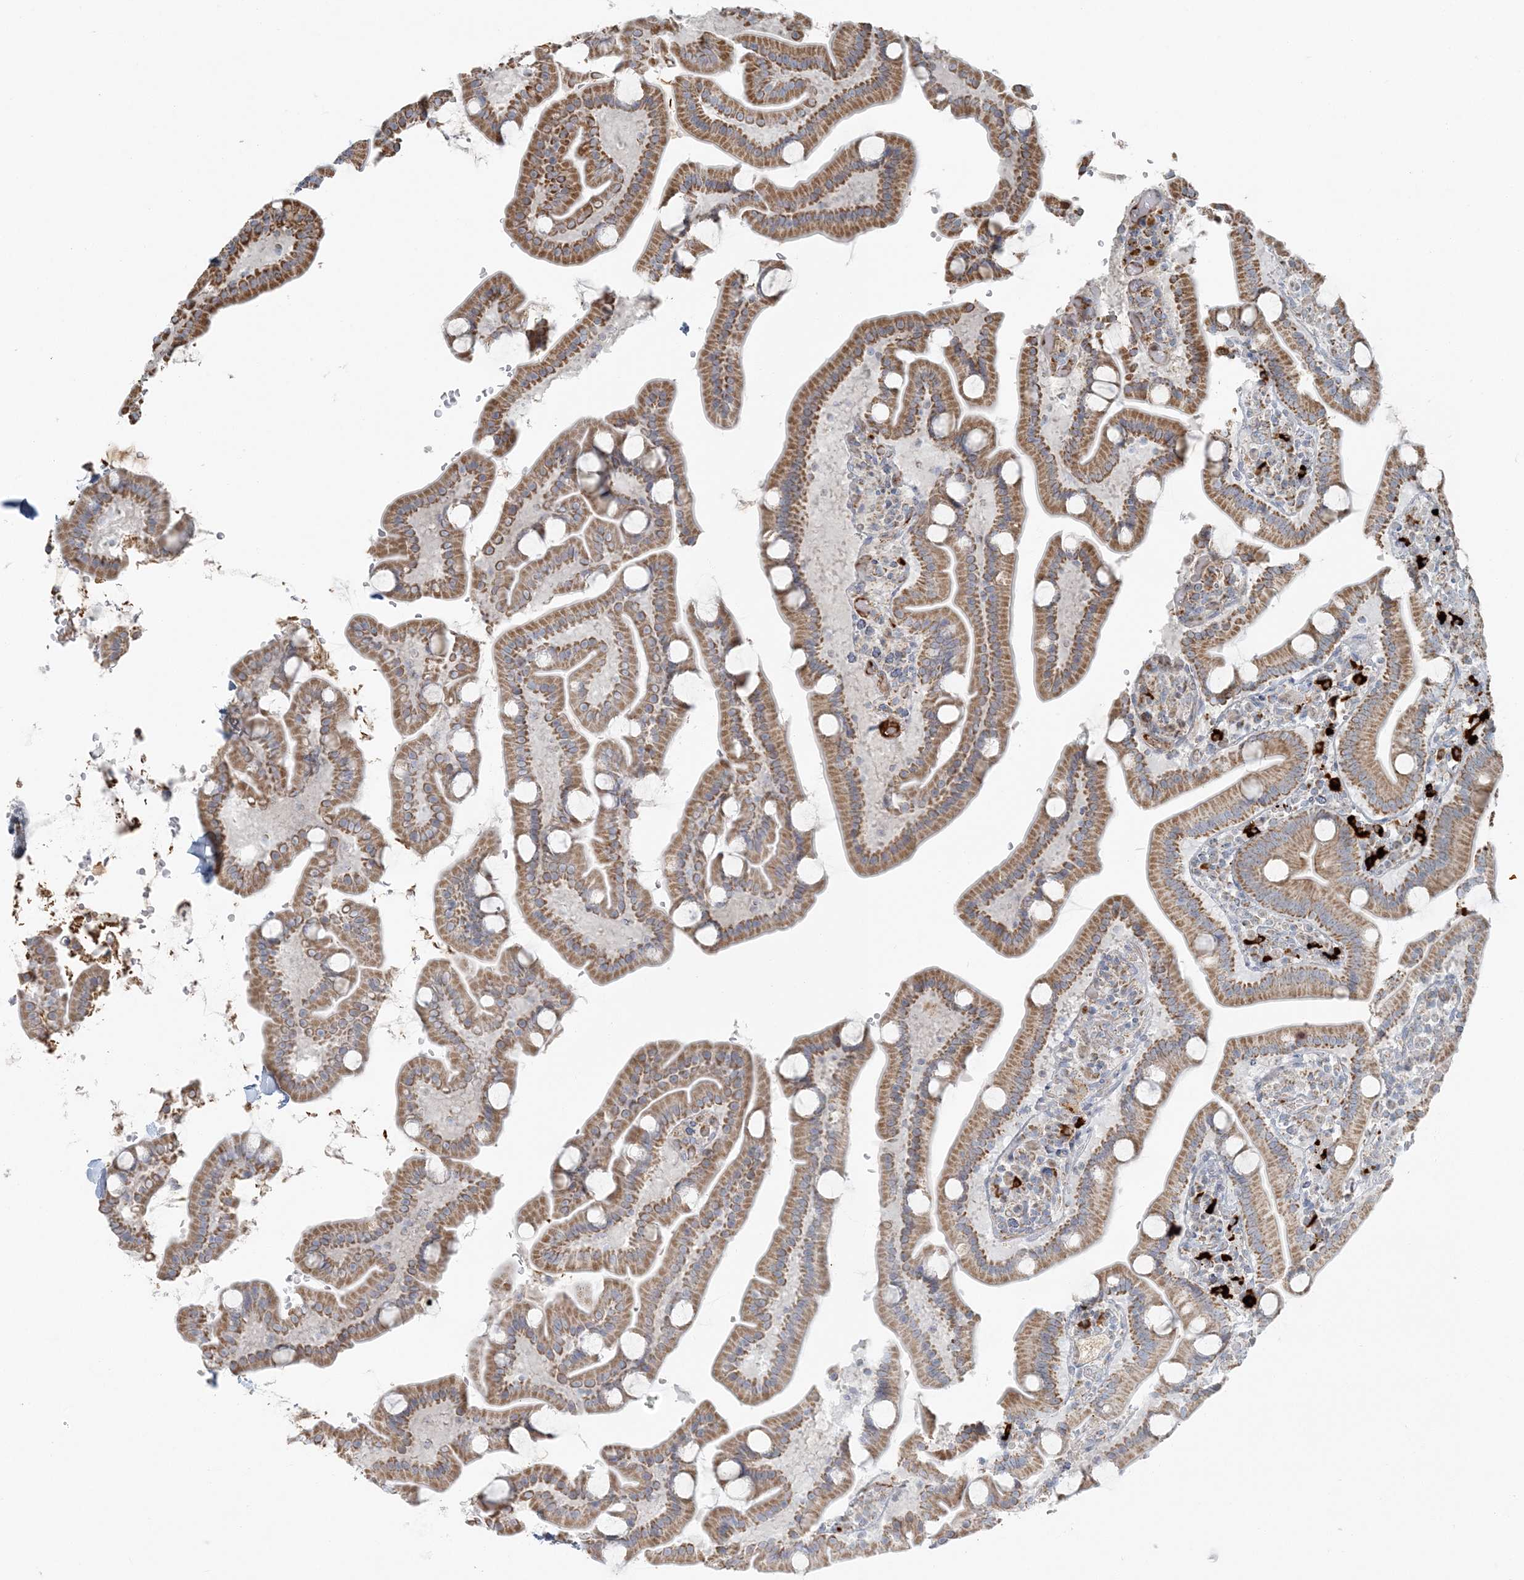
{"staining": {"intensity": "moderate", "quantity": ">75%", "location": "cytoplasmic/membranous"}, "tissue": "duodenum", "cell_type": "Glandular cells", "image_type": "normal", "snomed": [{"axis": "morphology", "description": "Normal tissue, NOS"}, {"axis": "topography", "description": "Duodenum"}], "caption": "The histopathology image shows staining of benign duodenum, revealing moderate cytoplasmic/membranous protein expression (brown color) within glandular cells. (Stains: DAB in brown, nuclei in blue, Microscopy: brightfield microscopy at high magnification).", "gene": "SLC22A16", "patient": {"sex": "male", "age": 55}}